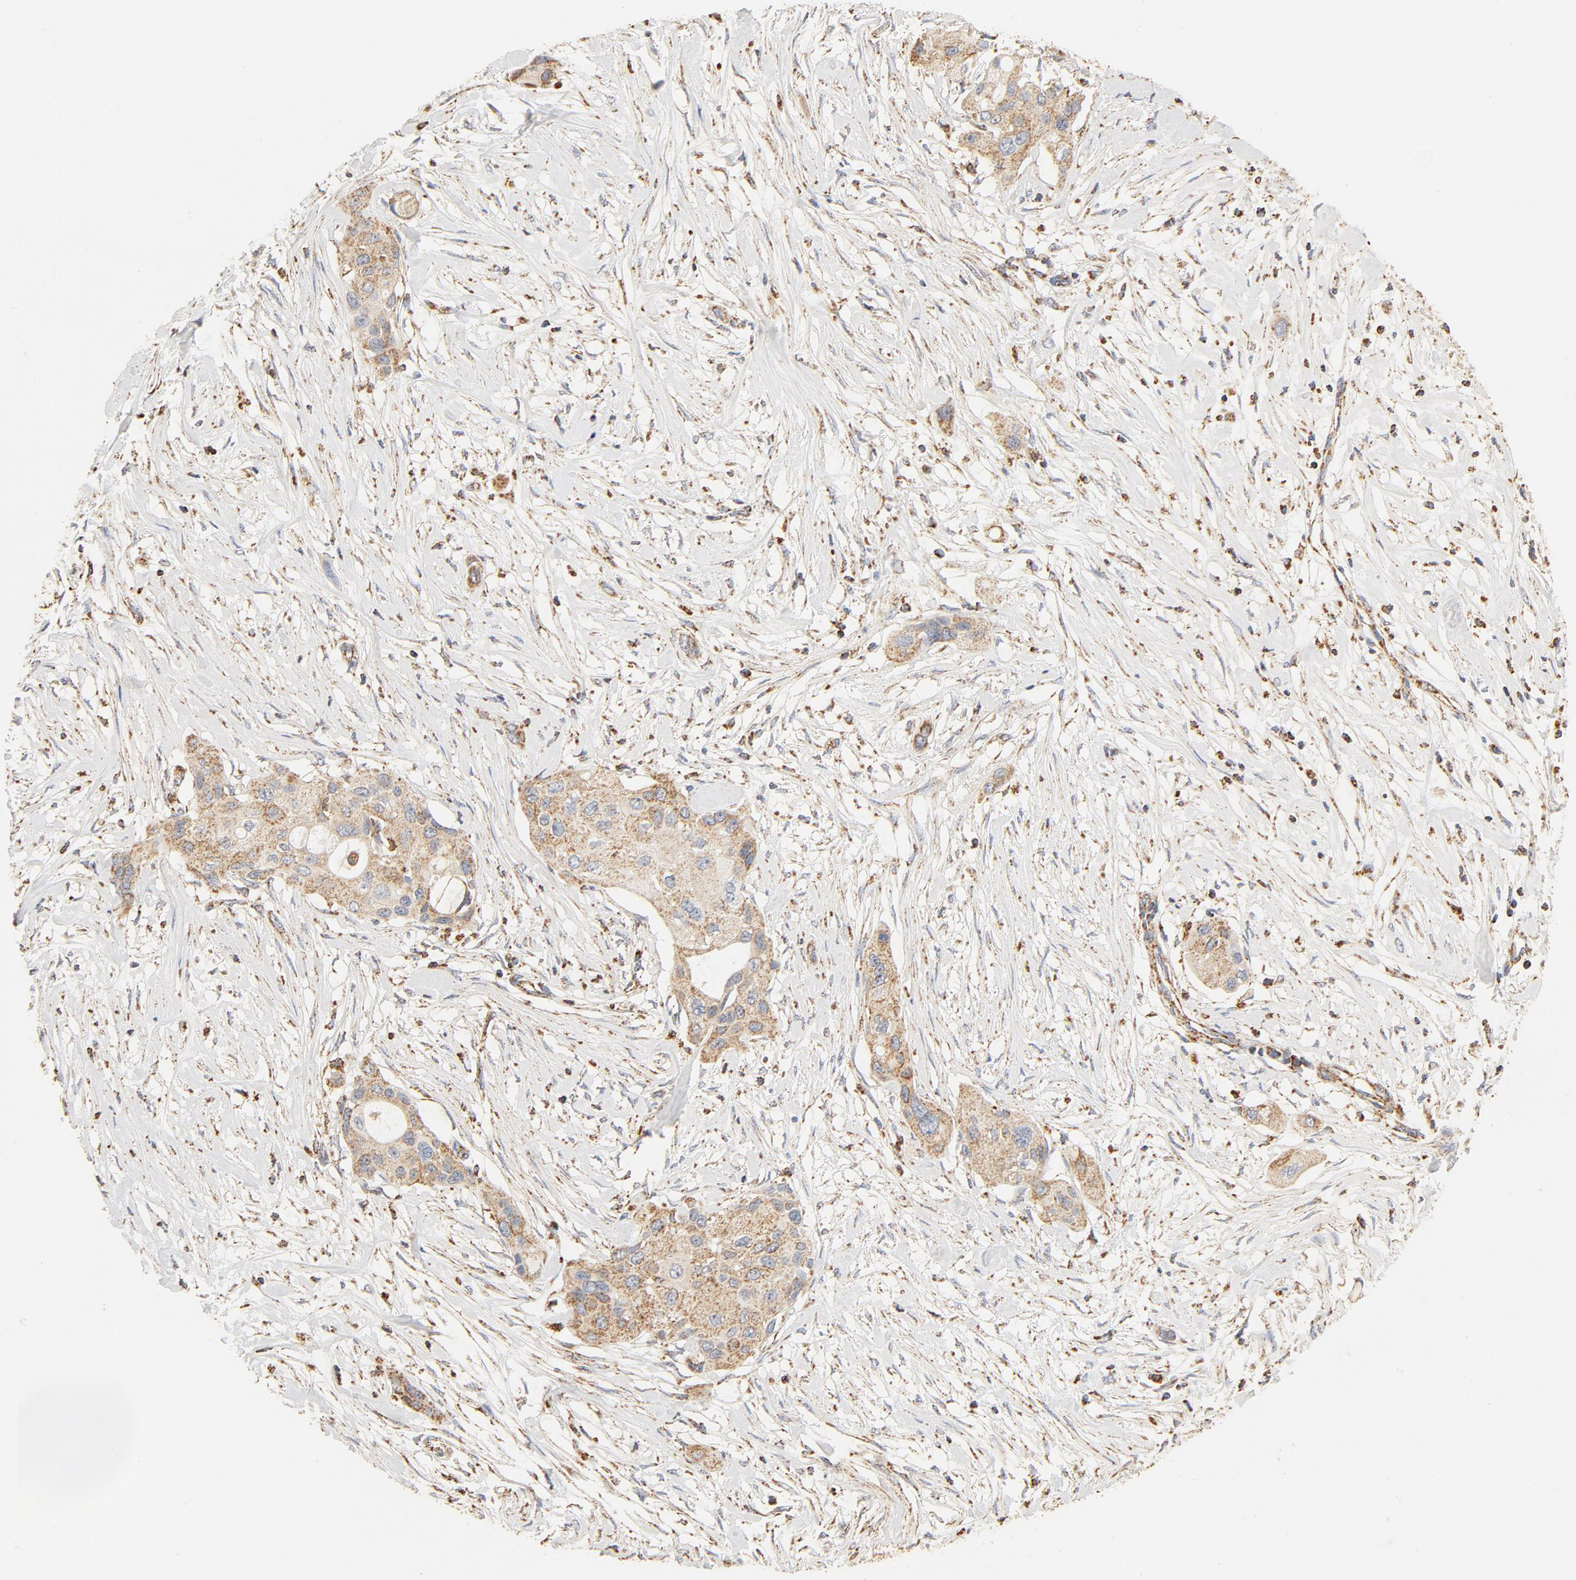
{"staining": {"intensity": "moderate", "quantity": ">75%", "location": "nuclear"}, "tissue": "pancreatic cancer", "cell_type": "Tumor cells", "image_type": "cancer", "snomed": [{"axis": "morphology", "description": "Adenocarcinoma, NOS"}, {"axis": "topography", "description": "Pancreas"}], "caption": "There is medium levels of moderate nuclear expression in tumor cells of adenocarcinoma (pancreatic), as demonstrated by immunohistochemical staining (brown color).", "gene": "COX4I1", "patient": {"sex": "female", "age": 60}}